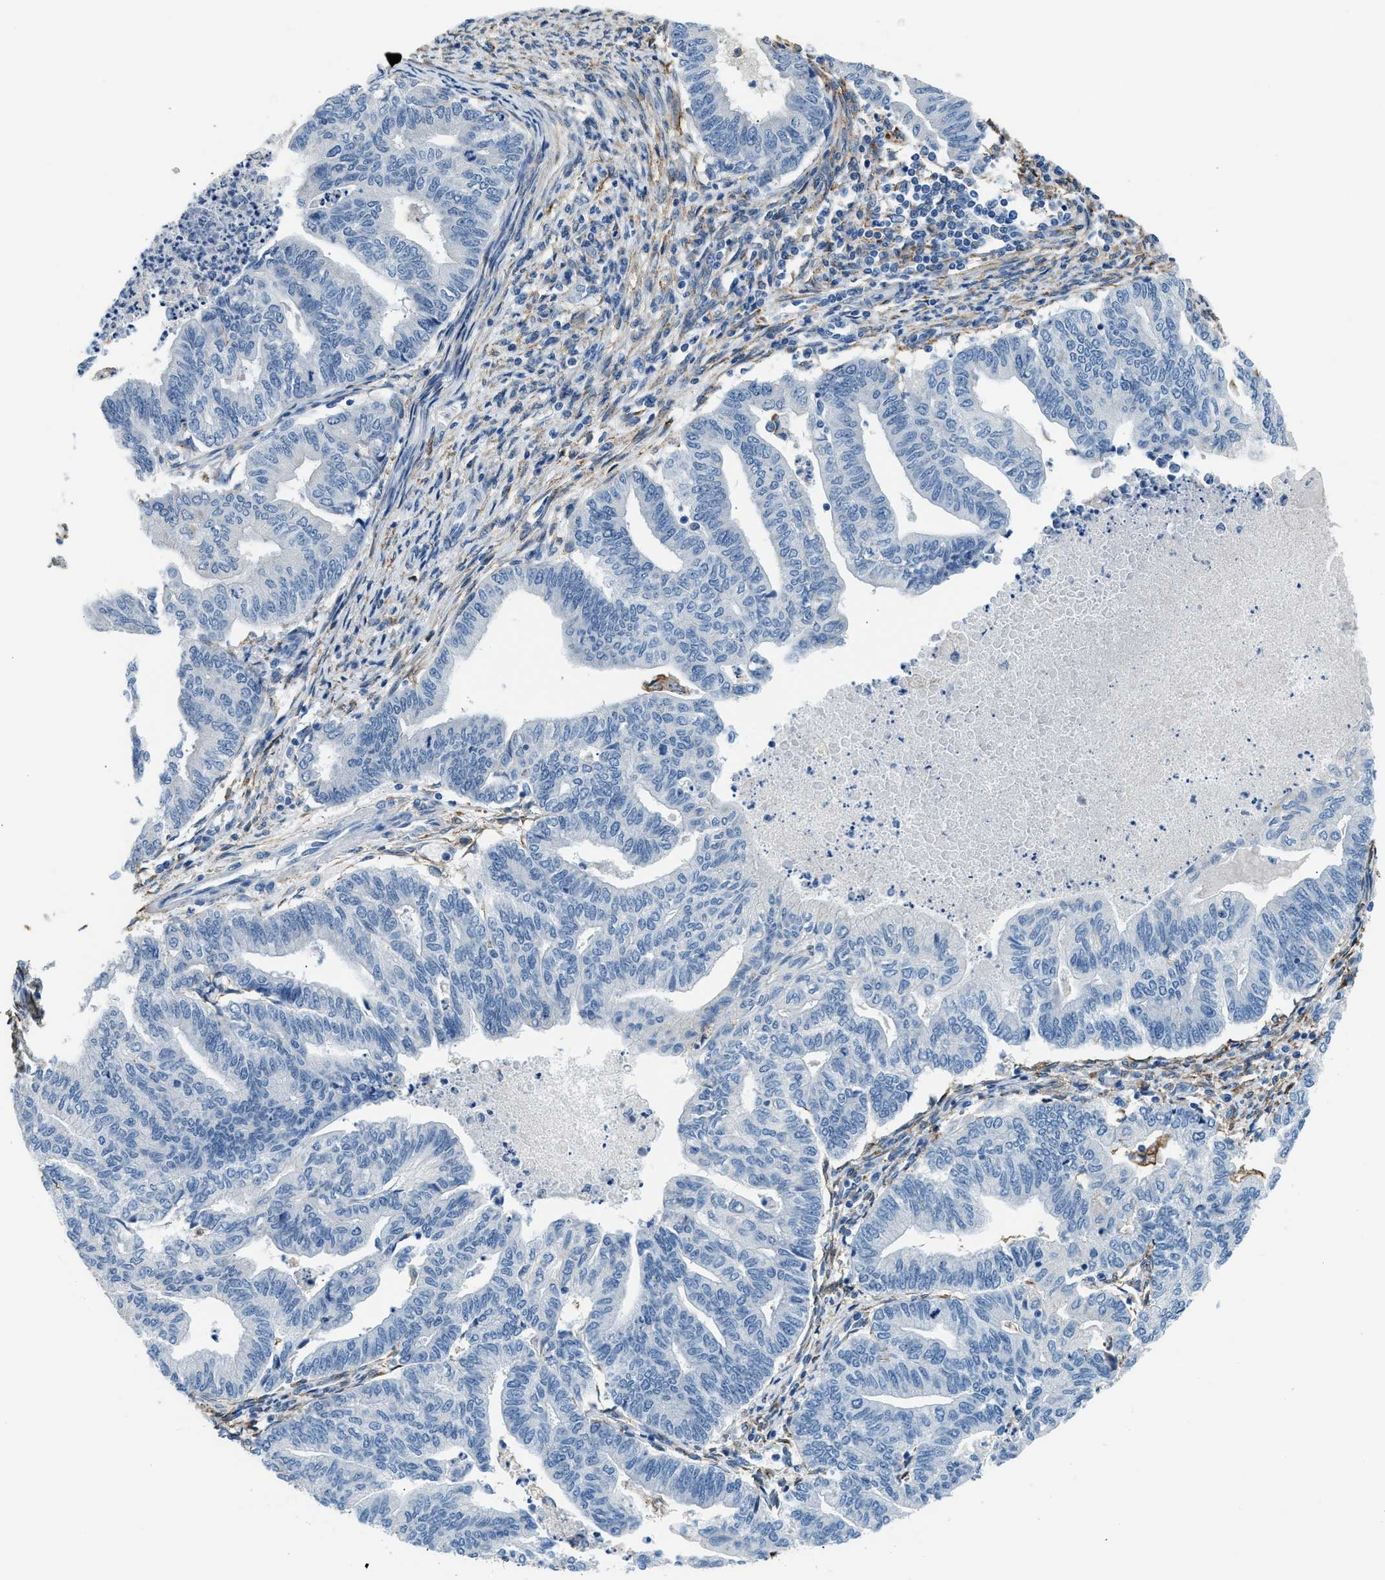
{"staining": {"intensity": "negative", "quantity": "none", "location": "none"}, "tissue": "endometrial cancer", "cell_type": "Tumor cells", "image_type": "cancer", "snomed": [{"axis": "morphology", "description": "Adenocarcinoma, NOS"}, {"axis": "topography", "description": "Endometrium"}], "caption": "There is no significant staining in tumor cells of endometrial cancer (adenocarcinoma). Nuclei are stained in blue.", "gene": "LRP1", "patient": {"sex": "female", "age": 79}}